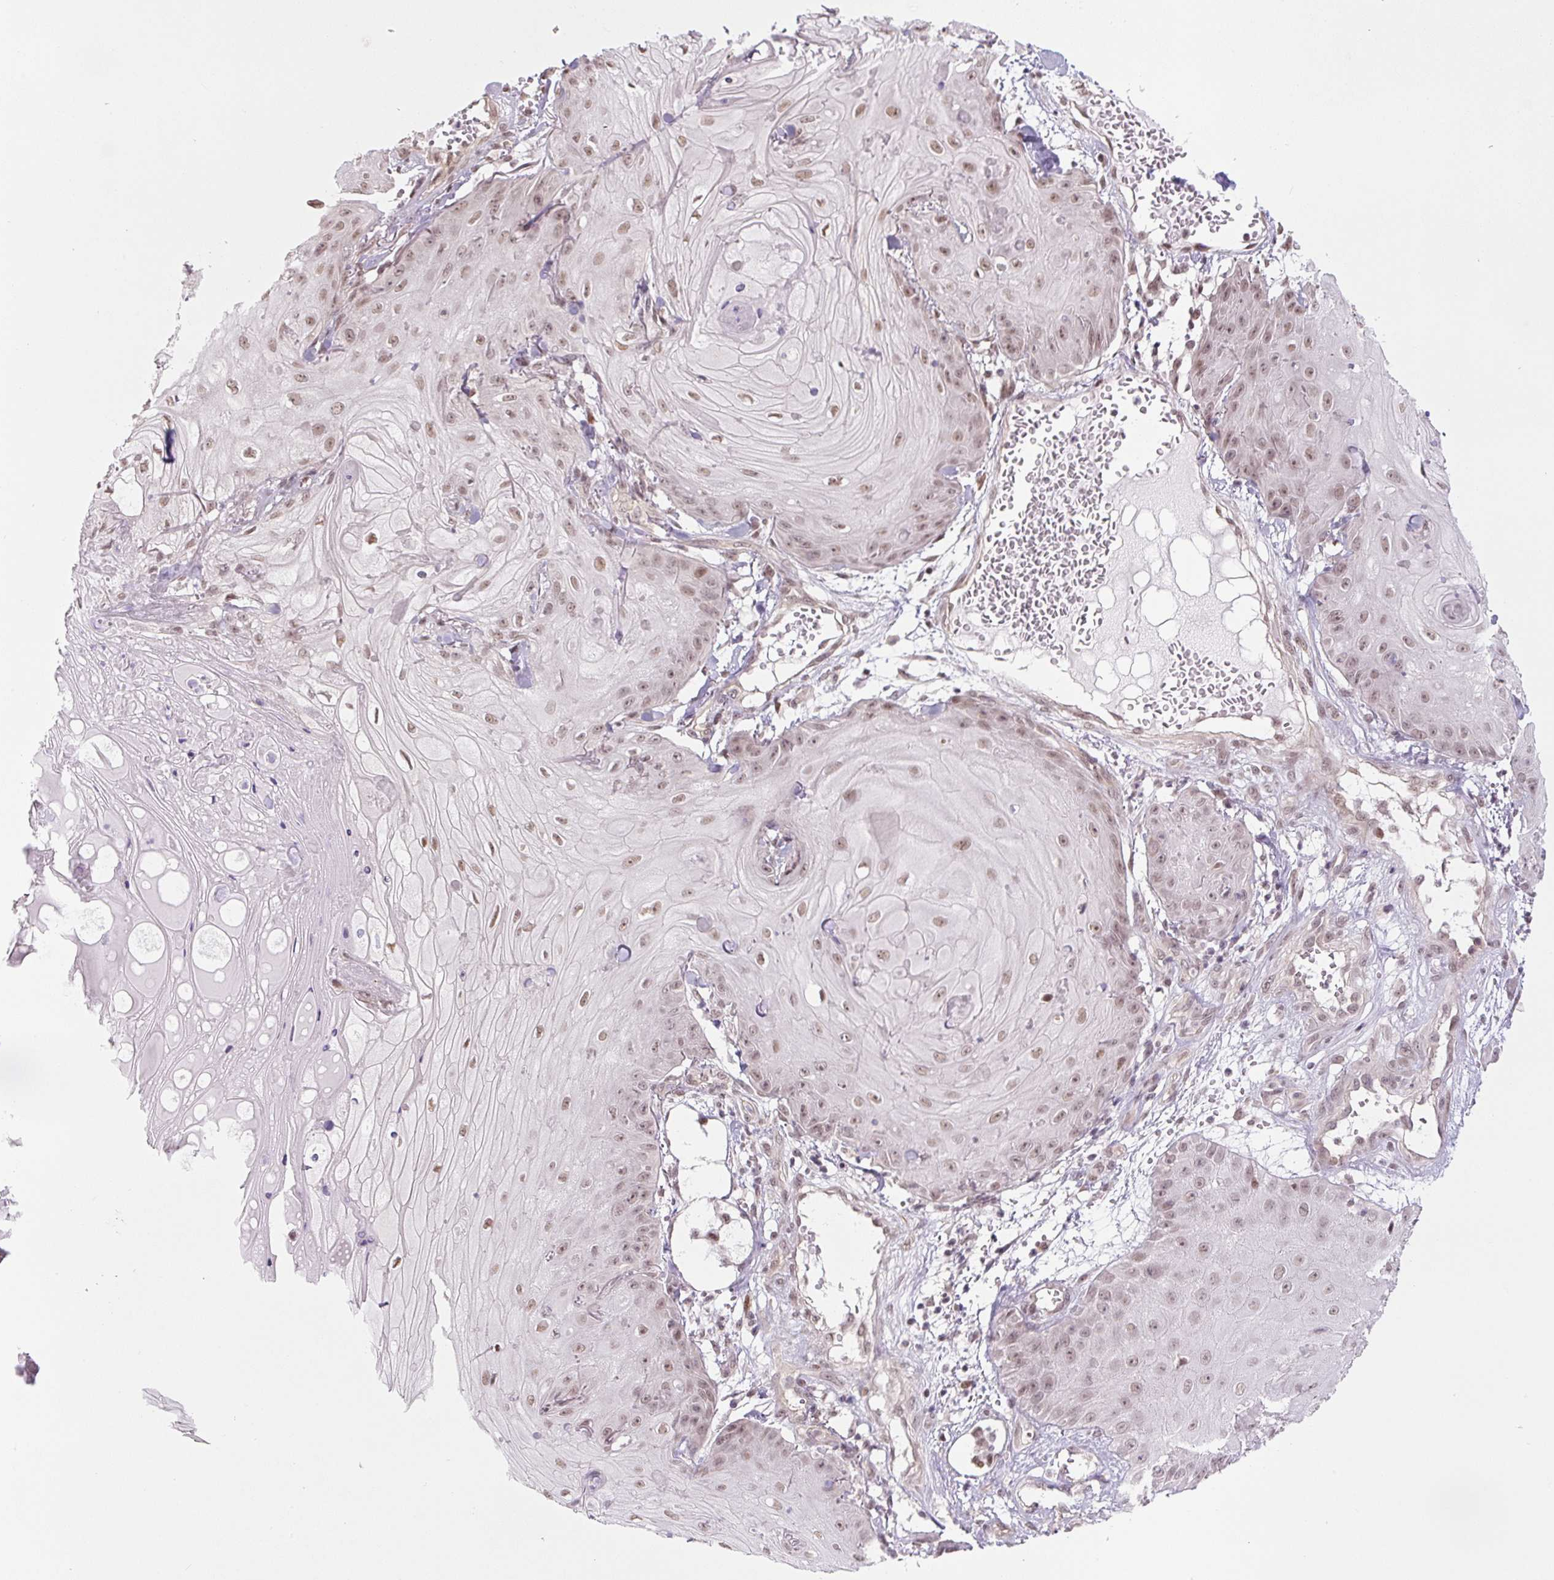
{"staining": {"intensity": "weak", "quantity": ">75%", "location": "nuclear"}, "tissue": "skin cancer", "cell_type": "Tumor cells", "image_type": "cancer", "snomed": [{"axis": "morphology", "description": "Squamous cell carcinoma, NOS"}, {"axis": "topography", "description": "Skin"}], "caption": "Weak nuclear staining is present in about >75% of tumor cells in skin squamous cell carcinoma.", "gene": "TCFL5", "patient": {"sex": "male", "age": 74}}